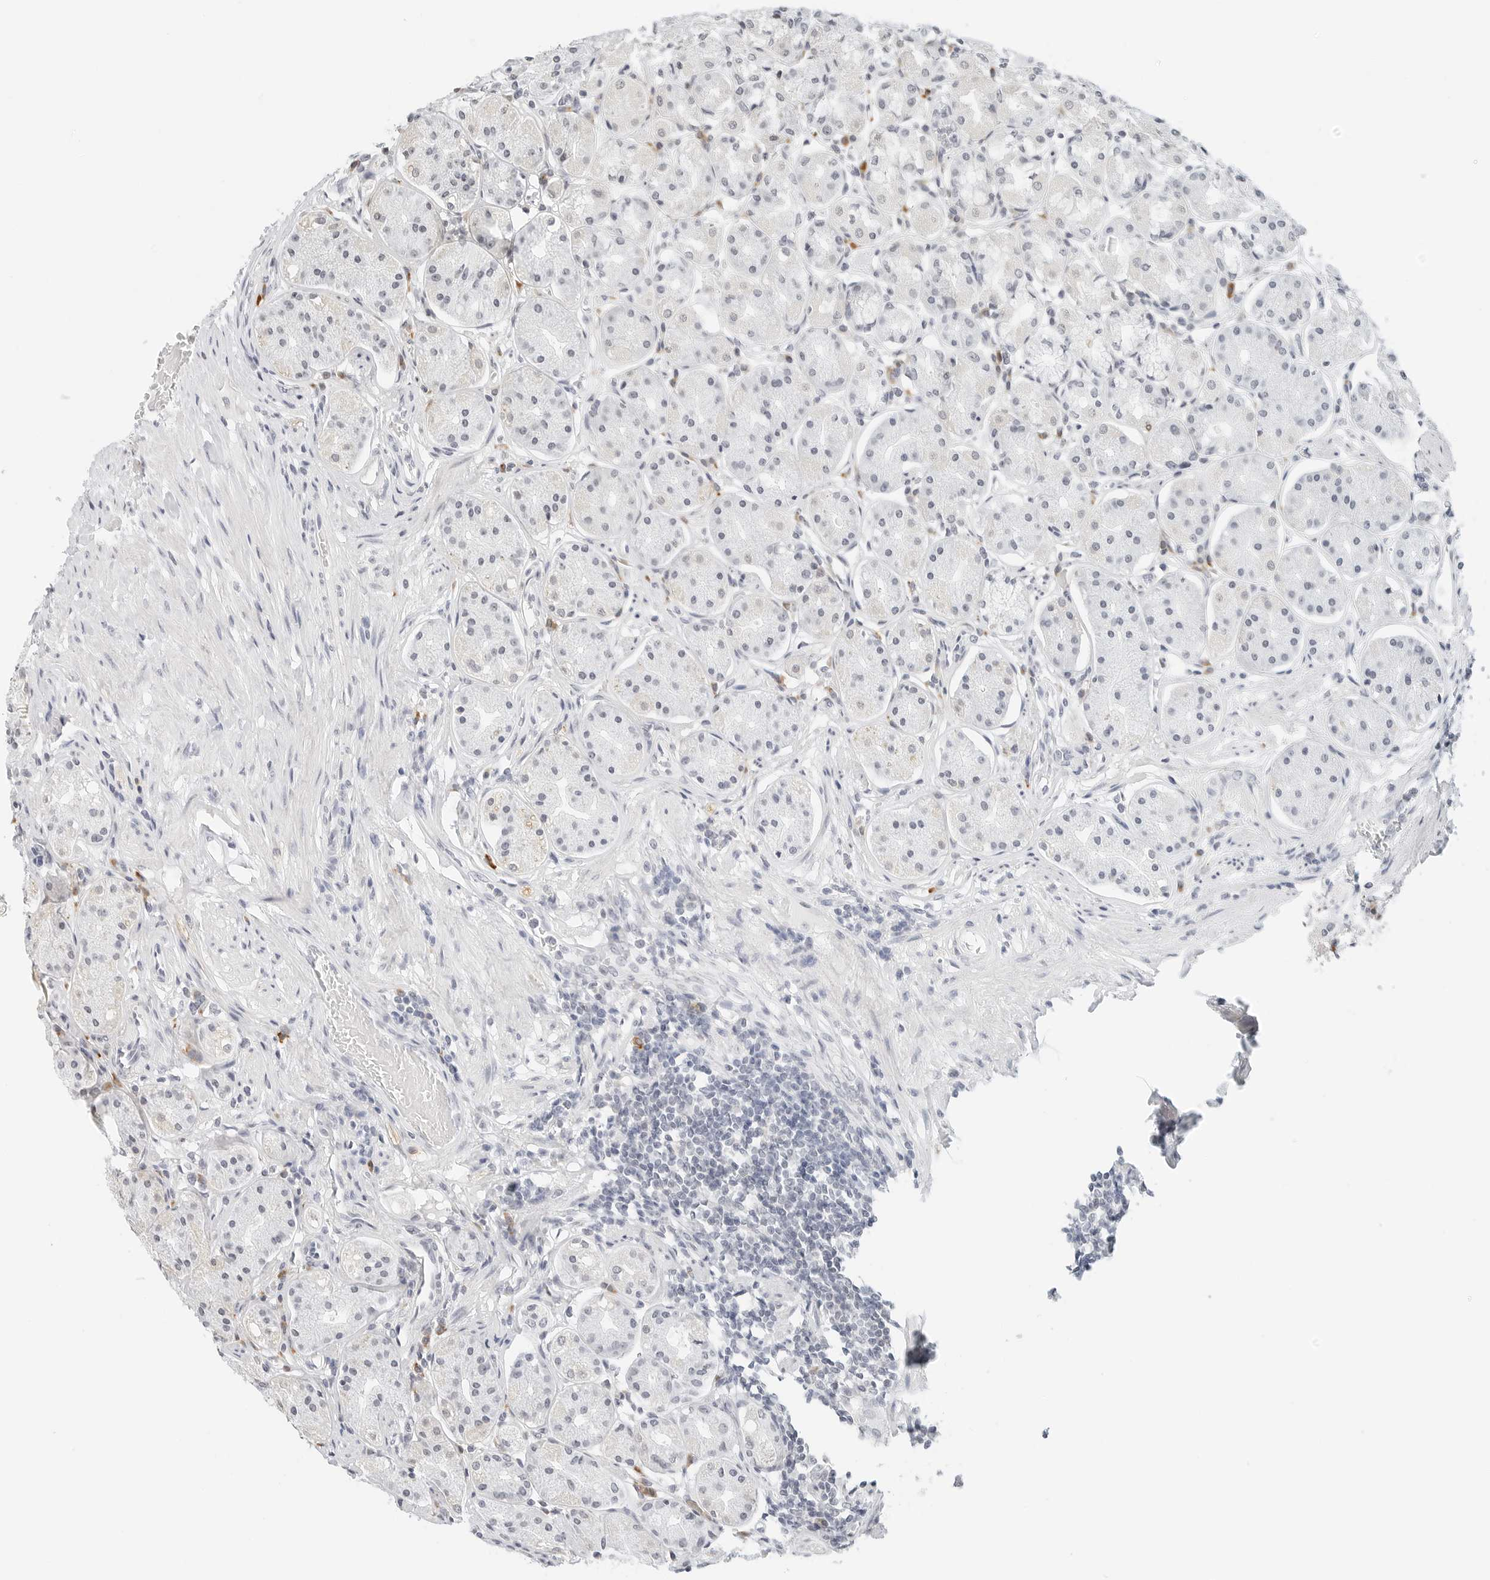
{"staining": {"intensity": "negative", "quantity": "none", "location": "none"}, "tissue": "stomach", "cell_type": "Glandular cells", "image_type": "normal", "snomed": [{"axis": "morphology", "description": "Normal tissue, NOS"}, {"axis": "topography", "description": "Stomach"}, {"axis": "topography", "description": "Stomach, lower"}], "caption": "A high-resolution photomicrograph shows immunohistochemistry (IHC) staining of benign stomach, which displays no significant expression in glandular cells.", "gene": "PARP10", "patient": {"sex": "female", "age": 56}}